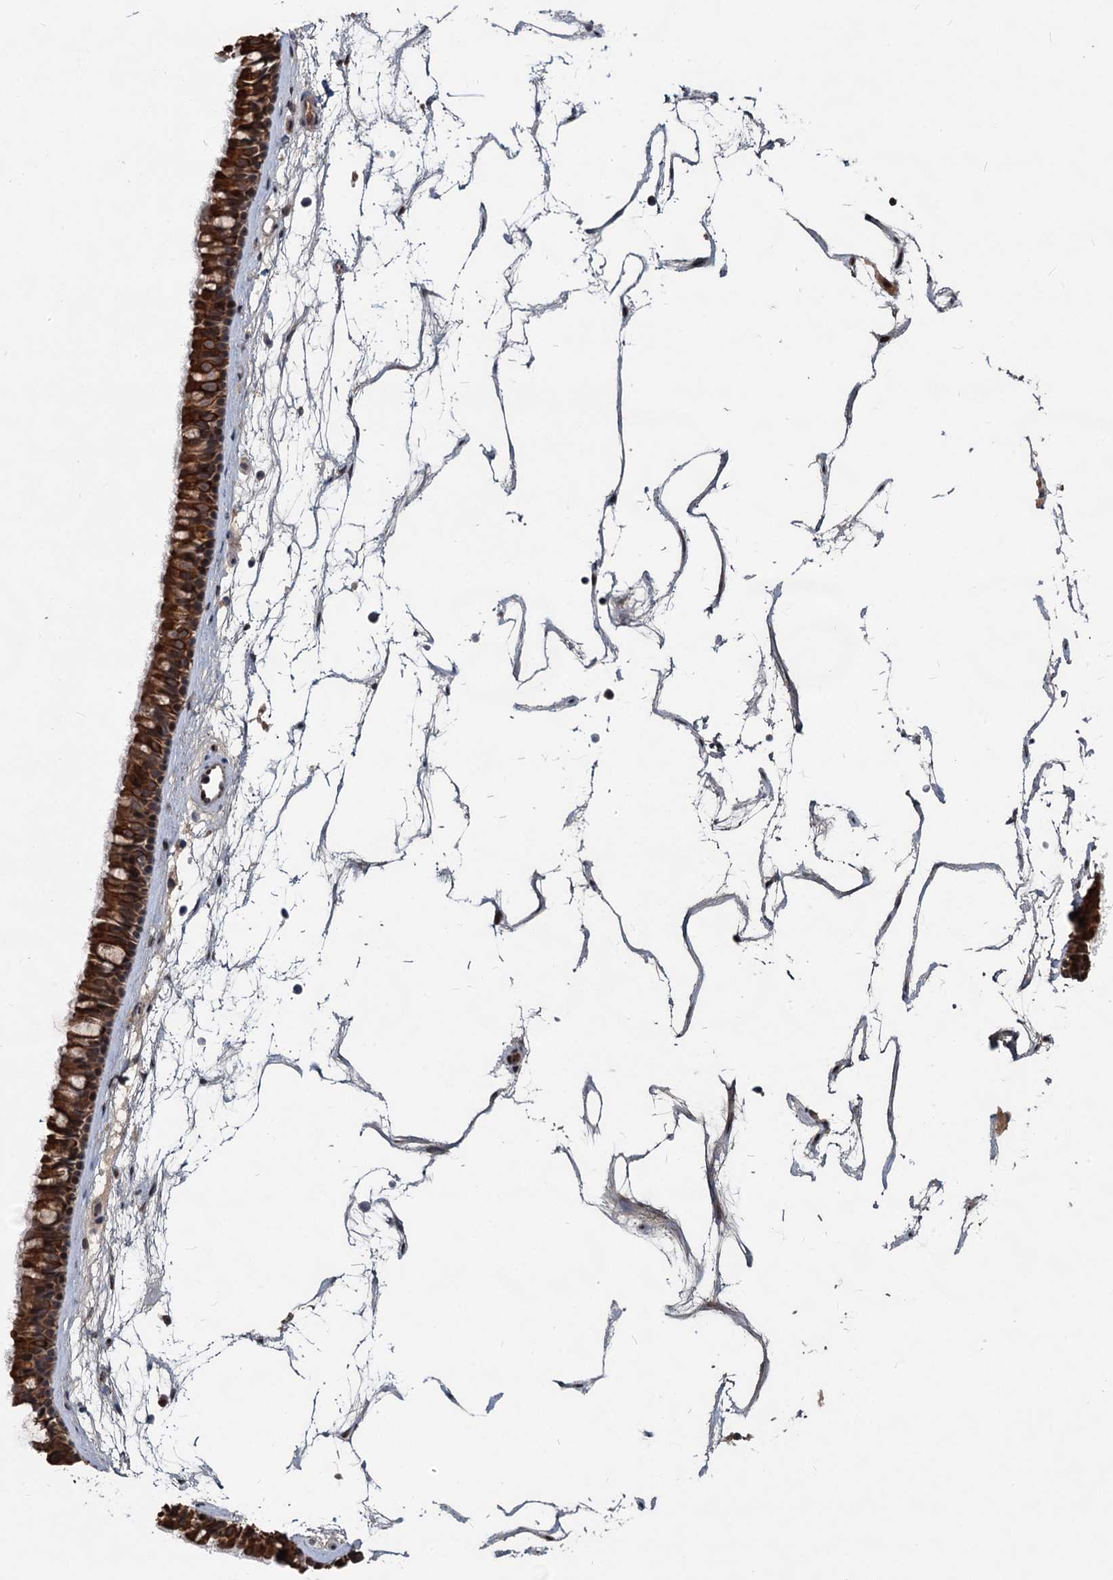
{"staining": {"intensity": "strong", "quantity": ">75%", "location": "cytoplasmic/membranous"}, "tissue": "nasopharynx", "cell_type": "Respiratory epithelial cells", "image_type": "normal", "snomed": [{"axis": "morphology", "description": "Normal tissue, NOS"}, {"axis": "topography", "description": "Nasopharynx"}], "caption": "Immunohistochemical staining of benign nasopharynx demonstrates strong cytoplasmic/membranous protein positivity in approximately >75% of respiratory epithelial cells.", "gene": "RITA1", "patient": {"sex": "male", "age": 64}}